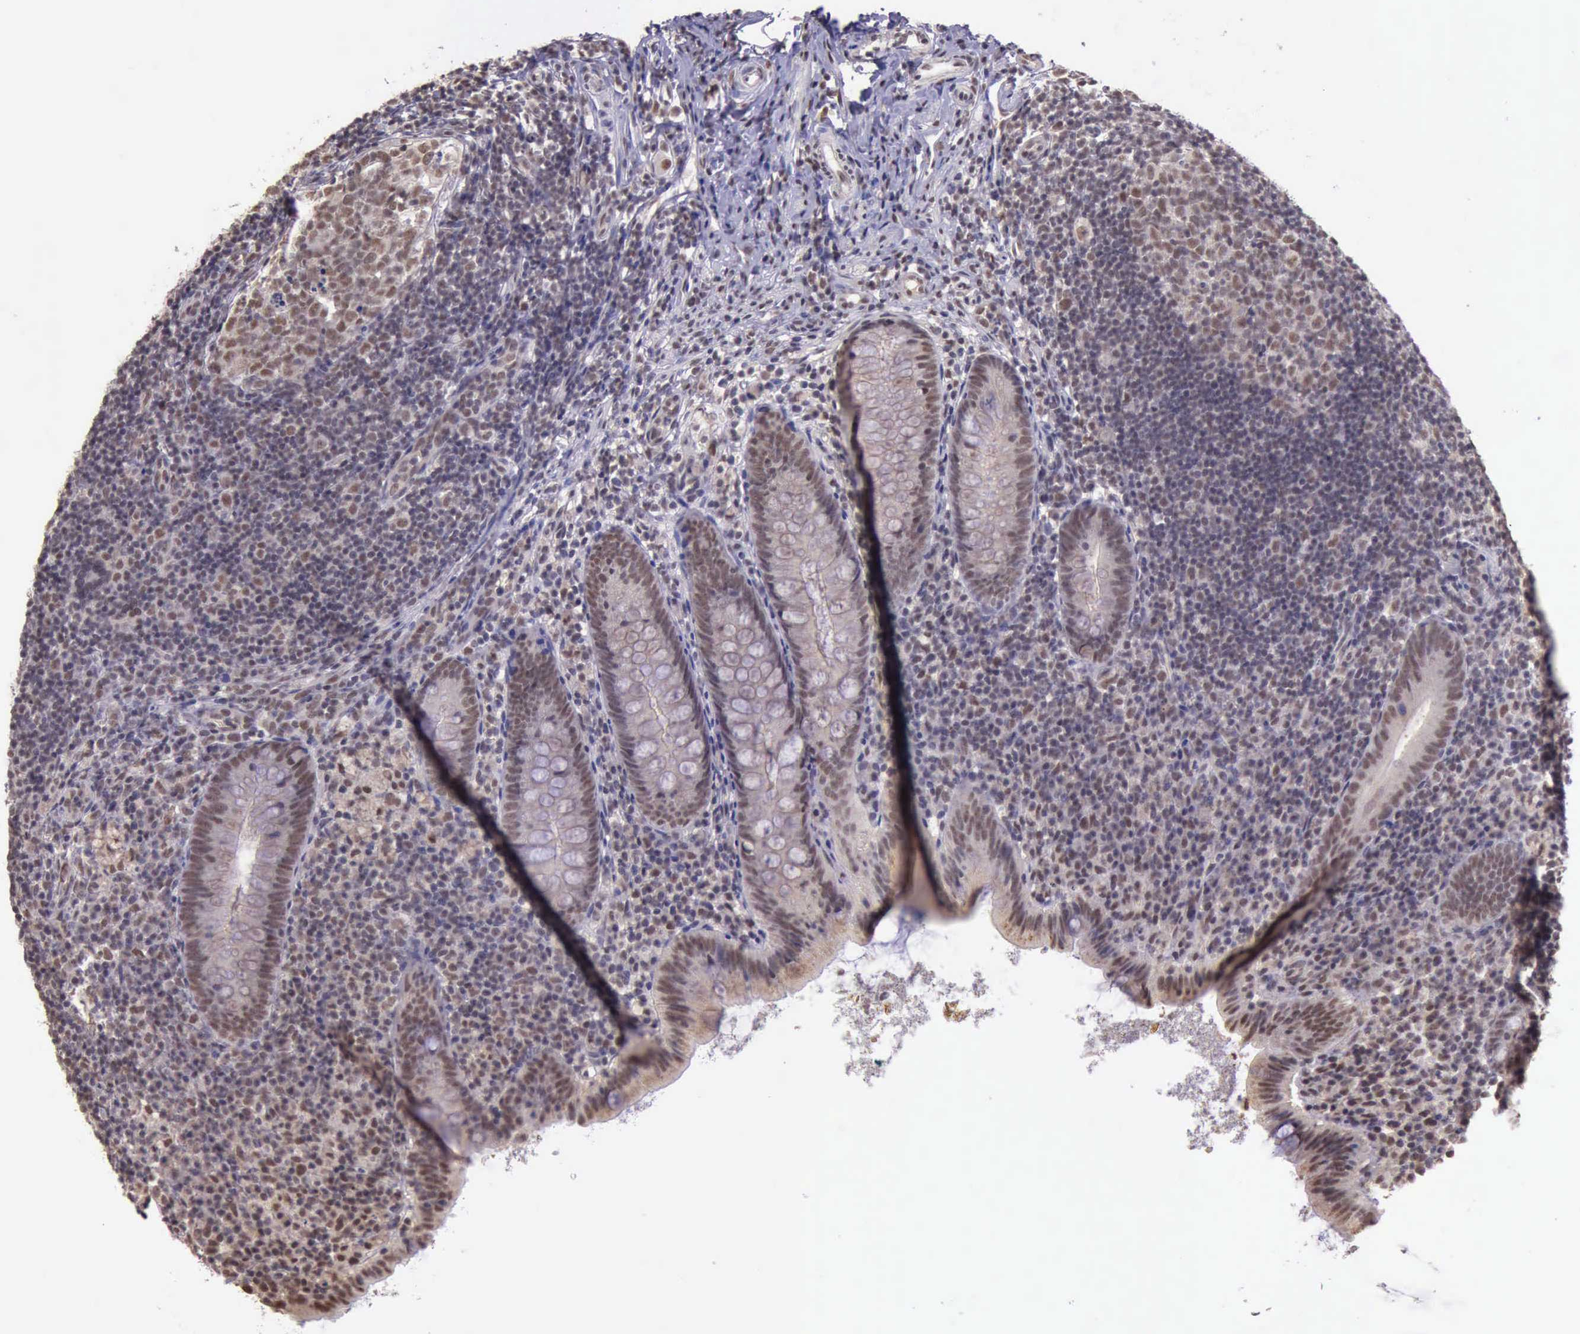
{"staining": {"intensity": "moderate", "quantity": ">75%", "location": "nuclear"}, "tissue": "appendix", "cell_type": "Glandular cells", "image_type": "normal", "snomed": [{"axis": "morphology", "description": "Normal tissue, NOS"}, {"axis": "topography", "description": "Appendix"}], "caption": "Immunohistochemistry (DAB (3,3'-diaminobenzidine)) staining of normal human appendix shows moderate nuclear protein expression in approximately >75% of glandular cells. The protein is stained brown, and the nuclei are stained in blue (DAB IHC with brightfield microscopy, high magnification).", "gene": "PRPF39", "patient": {"sex": "female", "age": 9}}